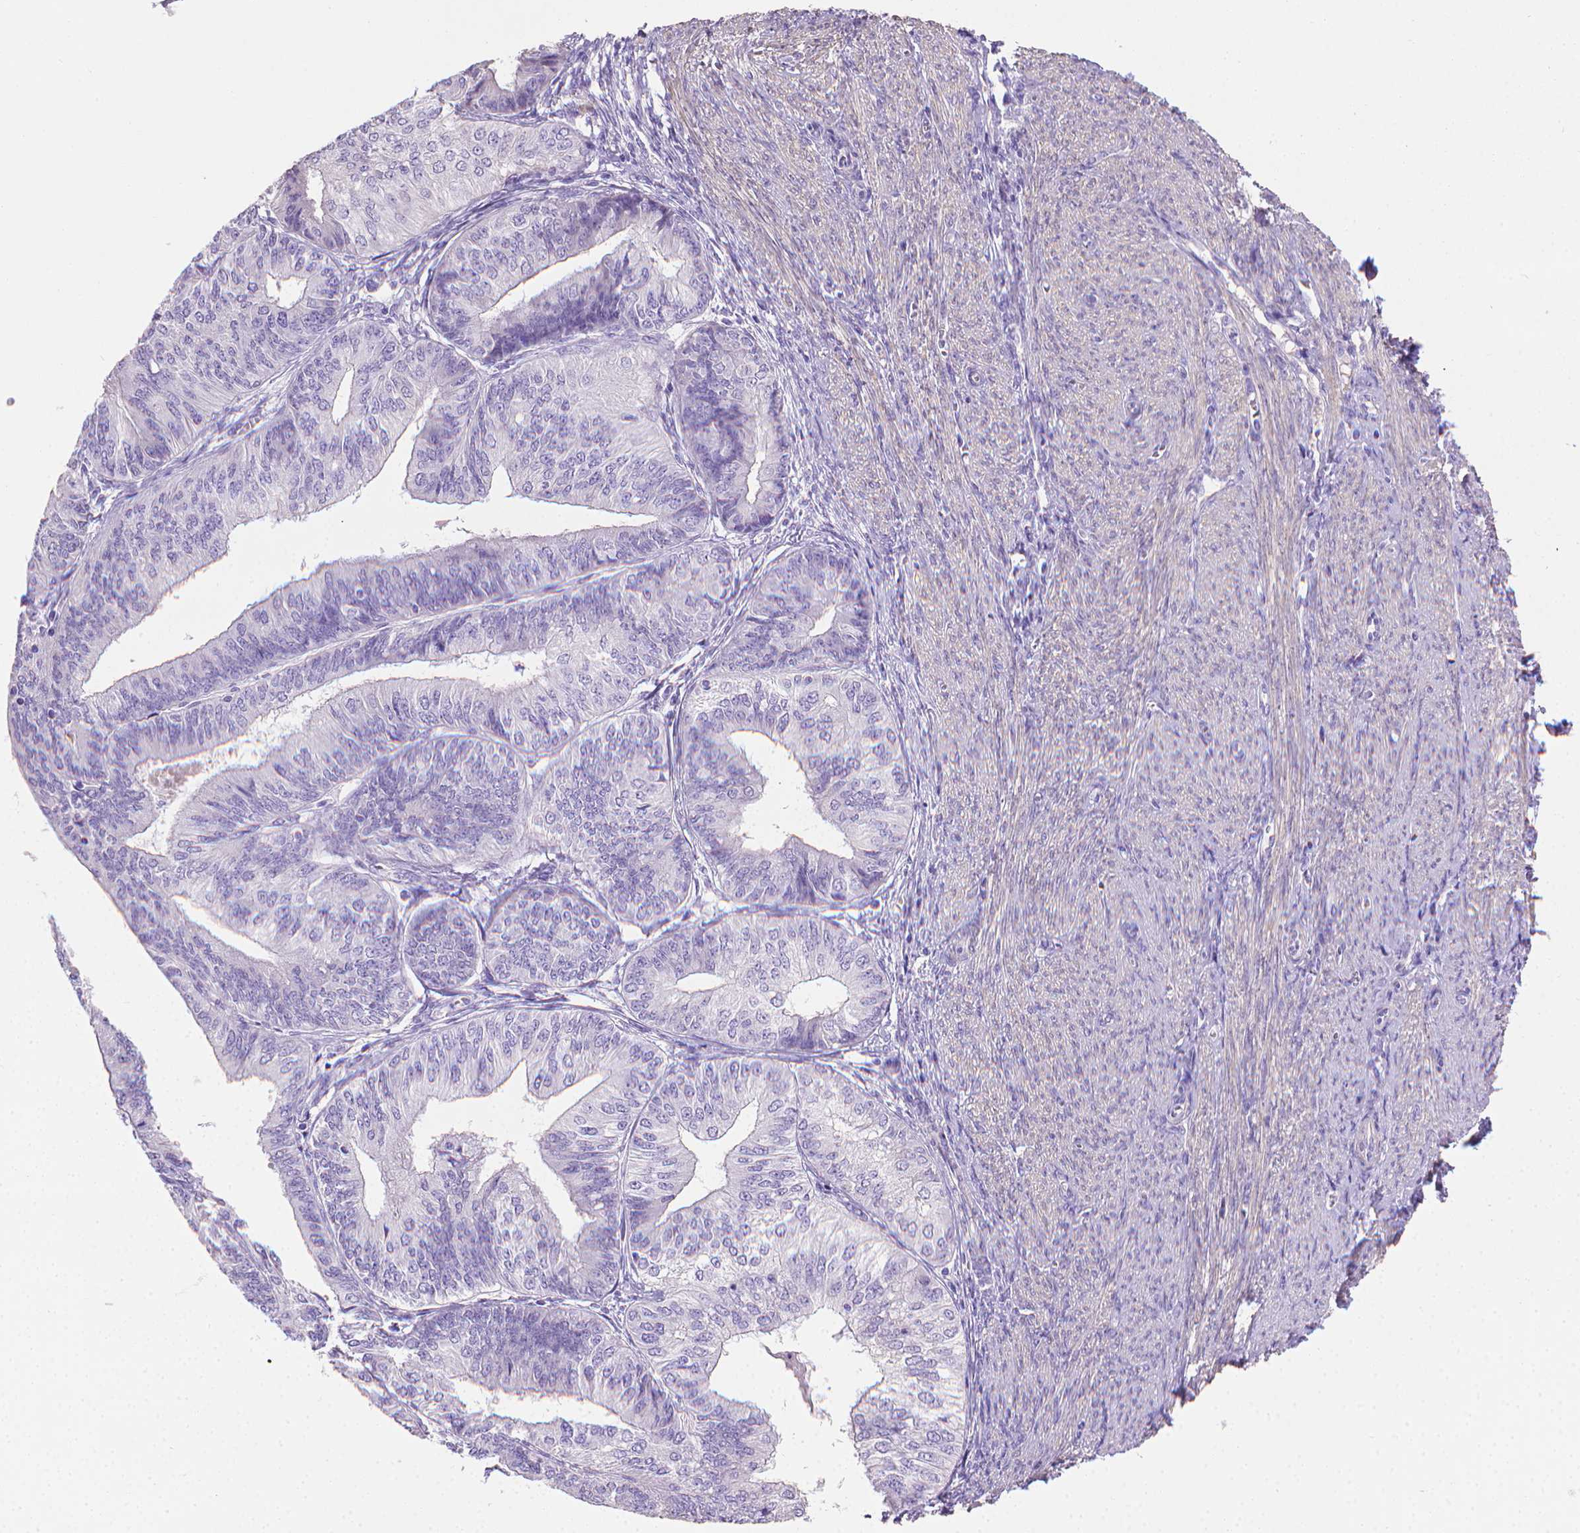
{"staining": {"intensity": "negative", "quantity": "none", "location": "none"}, "tissue": "endometrial cancer", "cell_type": "Tumor cells", "image_type": "cancer", "snomed": [{"axis": "morphology", "description": "Adenocarcinoma, NOS"}, {"axis": "topography", "description": "Endometrium"}], "caption": "Immunohistochemistry (IHC) histopathology image of endometrial cancer (adenocarcinoma) stained for a protein (brown), which demonstrates no positivity in tumor cells. (DAB IHC with hematoxylin counter stain).", "gene": "PNMA2", "patient": {"sex": "female", "age": 58}}